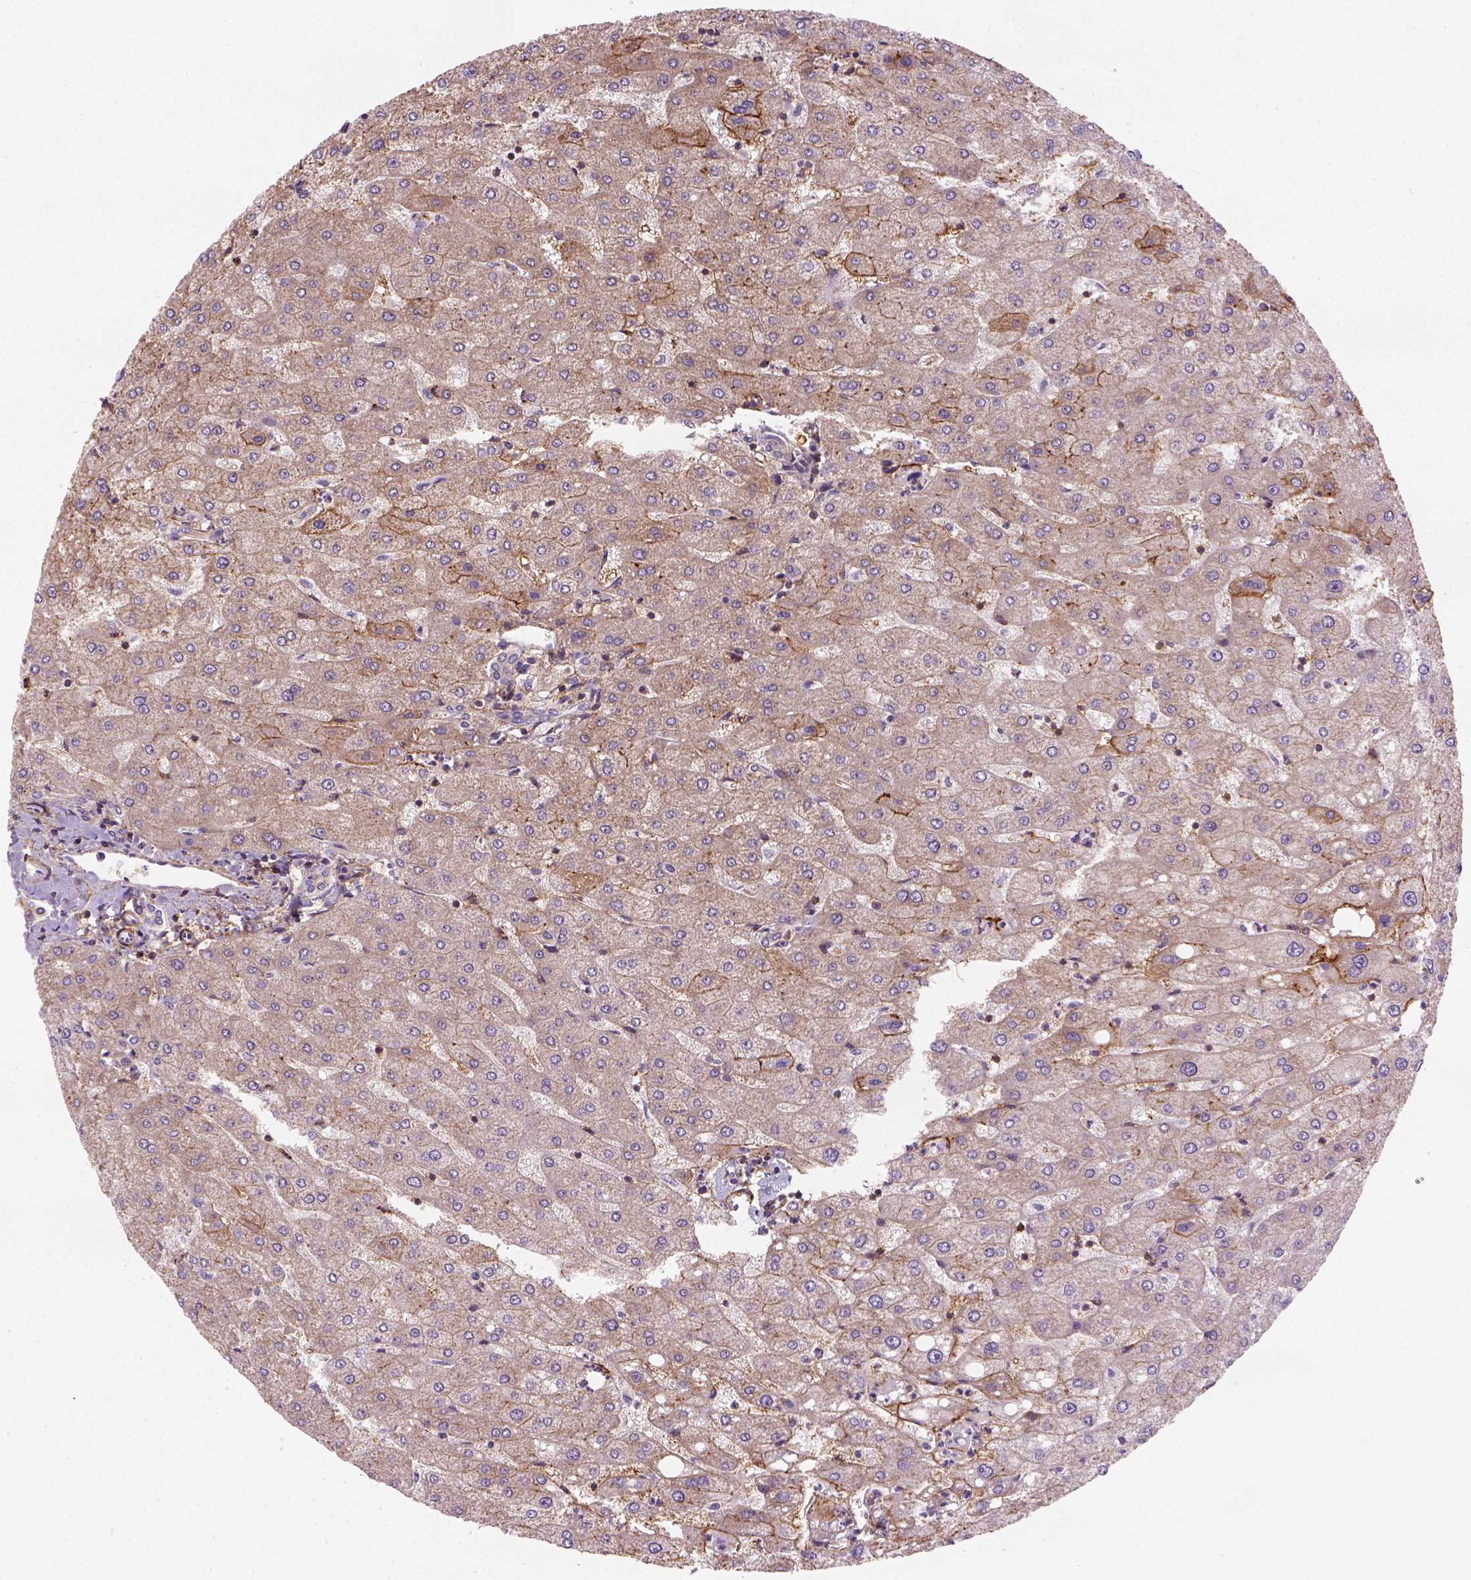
{"staining": {"intensity": "weak", "quantity": ">75%", "location": "cytoplasmic/membranous"}, "tissue": "liver", "cell_type": "Cholangiocytes", "image_type": "normal", "snomed": [{"axis": "morphology", "description": "Normal tissue, NOS"}, {"axis": "topography", "description": "Liver"}], "caption": "A high-resolution micrograph shows immunohistochemistry (IHC) staining of normal liver, which demonstrates weak cytoplasmic/membranous positivity in approximately >75% of cholangiocytes.", "gene": "GPRC5D", "patient": {"sex": "male", "age": 67}}